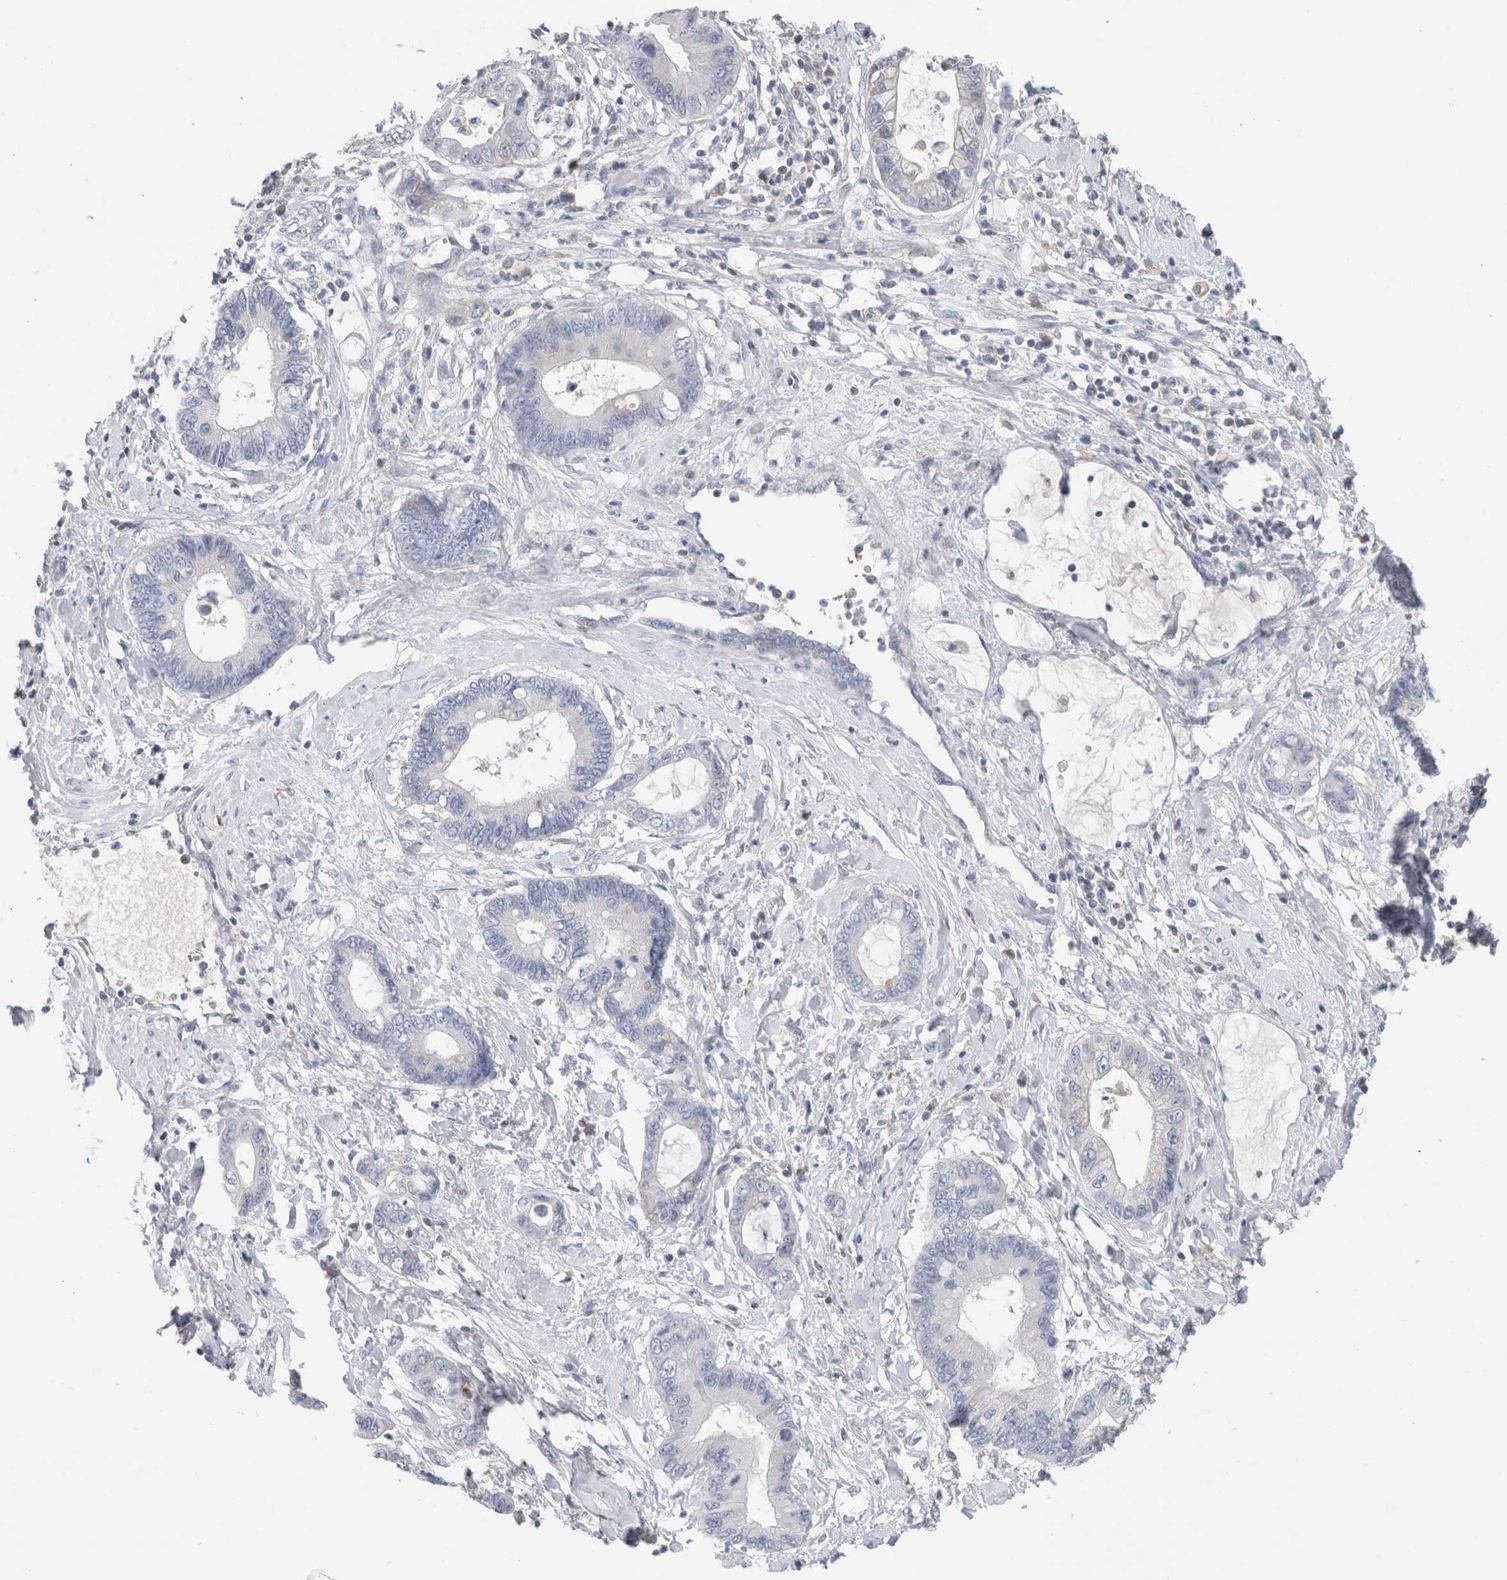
{"staining": {"intensity": "negative", "quantity": "none", "location": "none"}, "tissue": "cervical cancer", "cell_type": "Tumor cells", "image_type": "cancer", "snomed": [{"axis": "morphology", "description": "Adenocarcinoma, NOS"}, {"axis": "topography", "description": "Cervix"}], "caption": "A histopathology image of human cervical cancer is negative for staining in tumor cells. Brightfield microscopy of immunohistochemistry stained with DAB (brown) and hematoxylin (blue), captured at high magnification.", "gene": "SCGB1A1", "patient": {"sex": "female", "age": 44}}